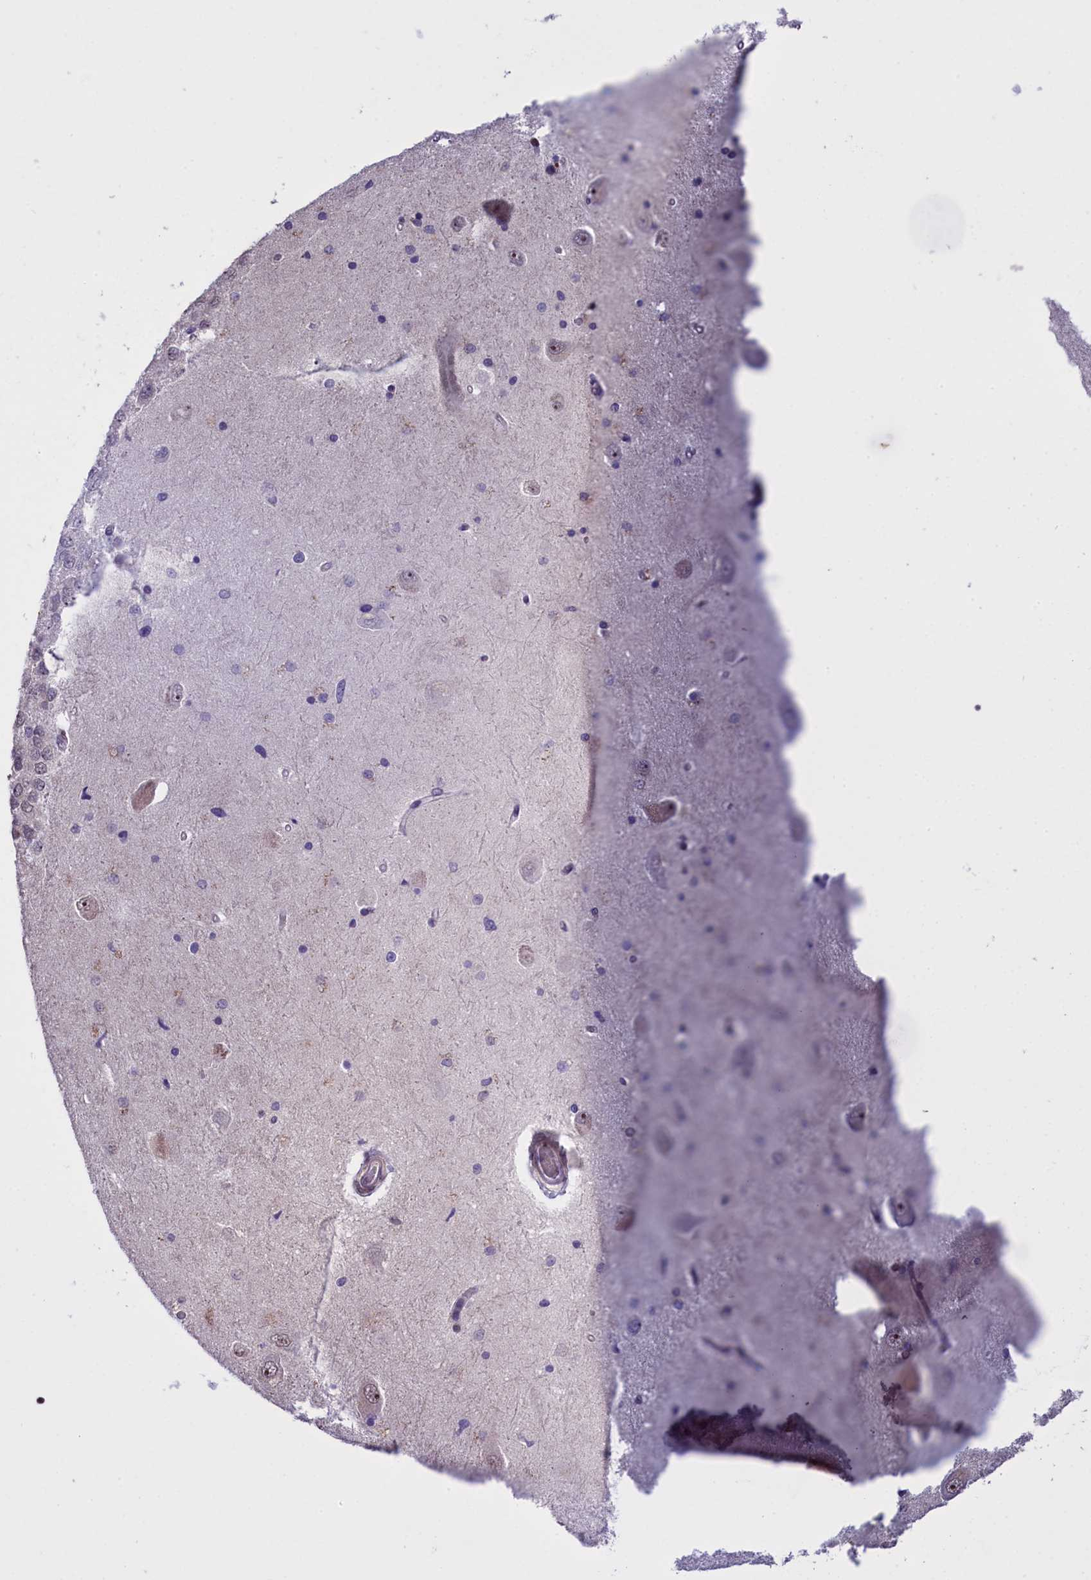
{"staining": {"intensity": "weak", "quantity": "<25%", "location": "nuclear"}, "tissue": "hippocampus", "cell_type": "Glial cells", "image_type": "normal", "snomed": [{"axis": "morphology", "description": "Normal tissue, NOS"}, {"axis": "topography", "description": "Hippocampus"}], "caption": "IHC photomicrograph of unremarkable hippocampus stained for a protein (brown), which shows no positivity in glial cells.", "gene": "RELB", "patient": {"sex": "male", "age": 45}}